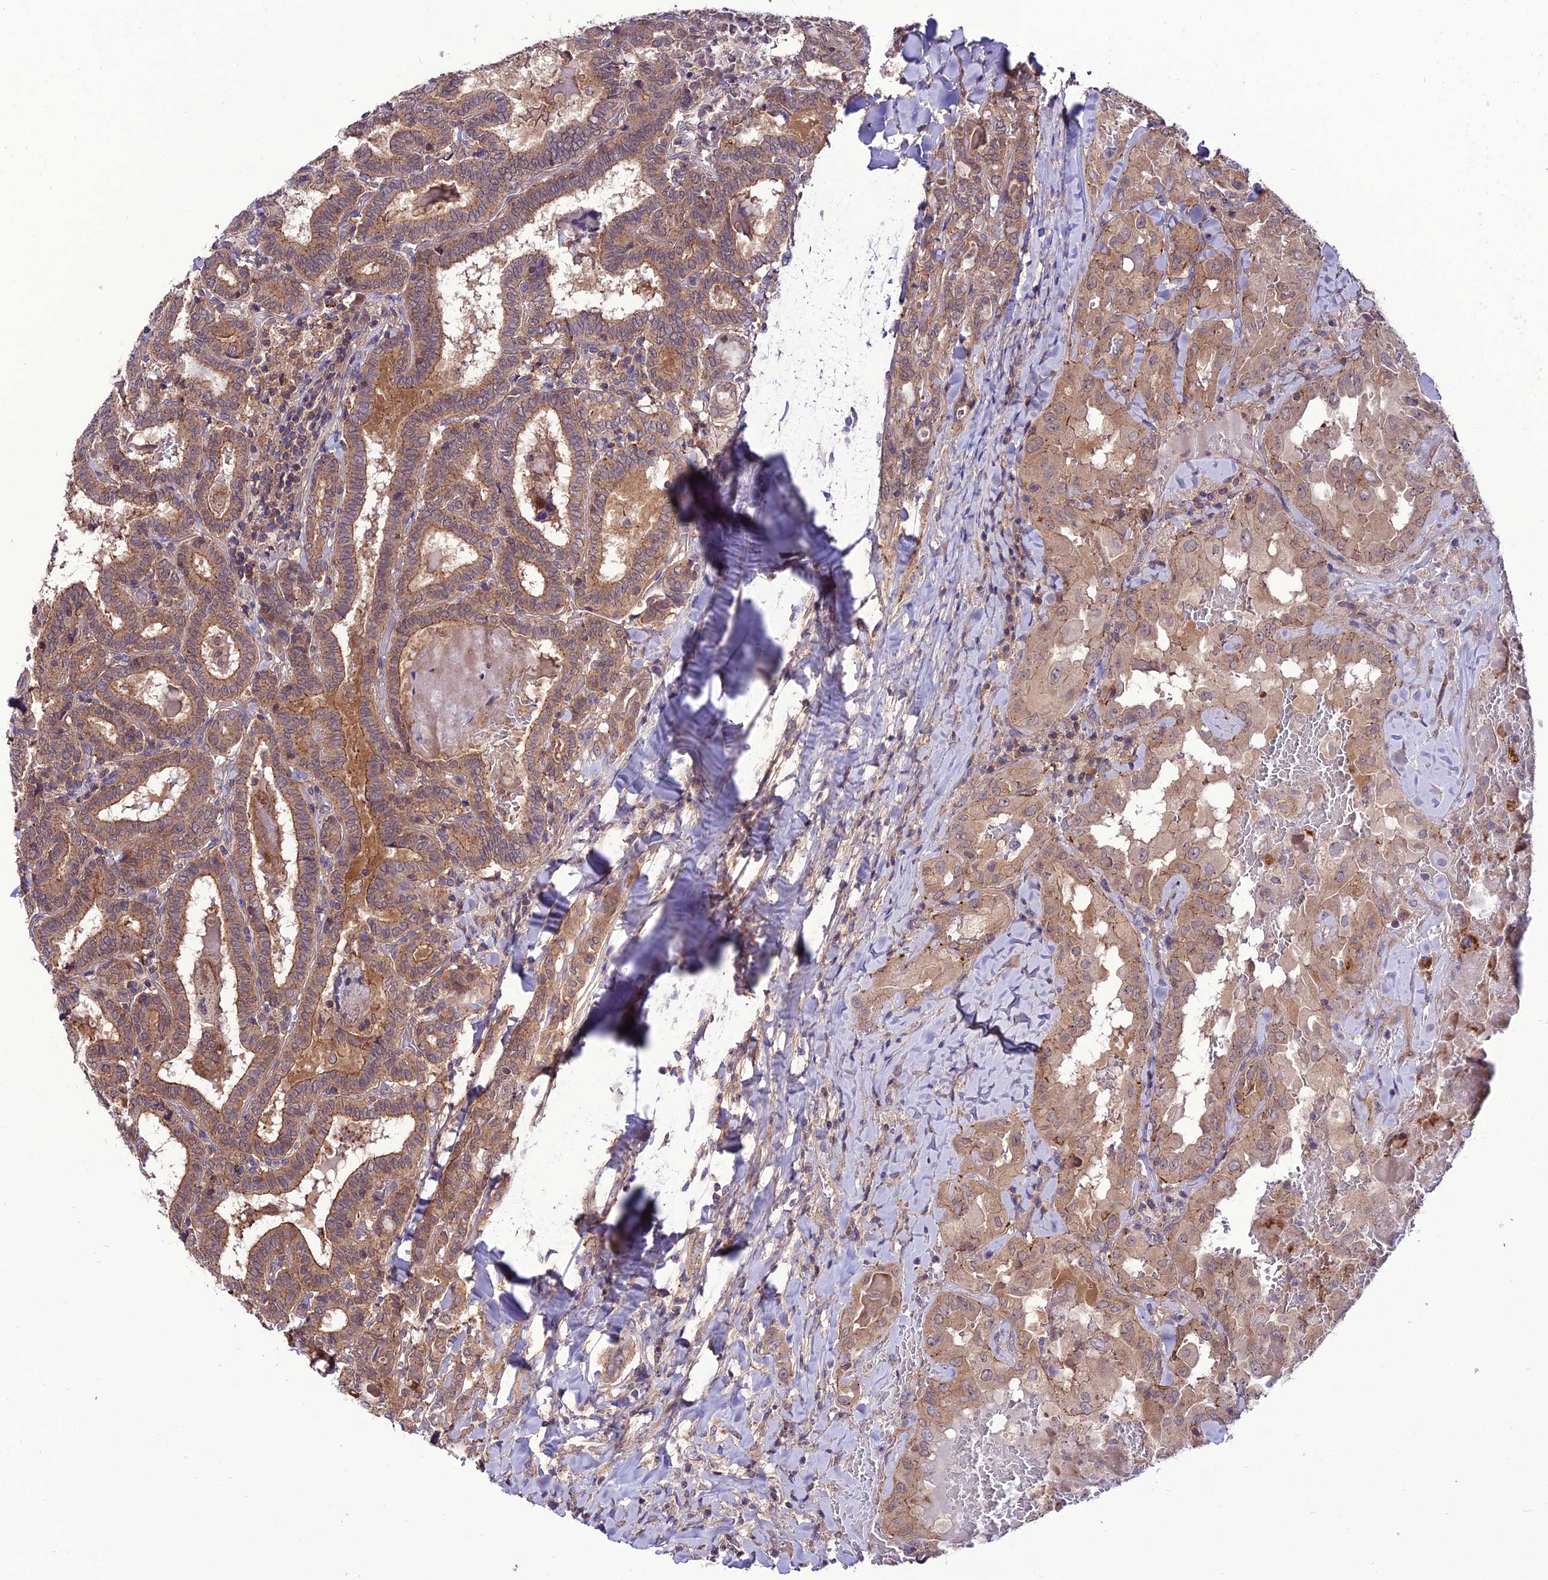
{"staining": {"intensity": "moderate", "quantity": ">75%", "location": "cytoplasmic/membranous"}, "tissue": "thyroid cancer", "cell_type": "Tumor cells", "image_type": "cancer", "snomed": [{"axis": "morphology", "description": "Papillary adenocarcinoma, NOS"}, {"axis": "topography", "description": "Thyroid gland"}], "caption": "High-magnification brightfield microscopy of papillary adenocarcinoma (thyroid) stained with DAB (3,3'-diaminobenzidine) (brown) and counterstained with hematoxylin (blue). tumor cells exhibit moderate cytoplasmic/membranous expression is appreciated in about>75% of cells. (DAB (3,3'-diaminobenzidine) = brown stain, brightfield microscopy at high magnification).", "gene": "PPIL3", "patient": {"sex": "female", "age": 72}}